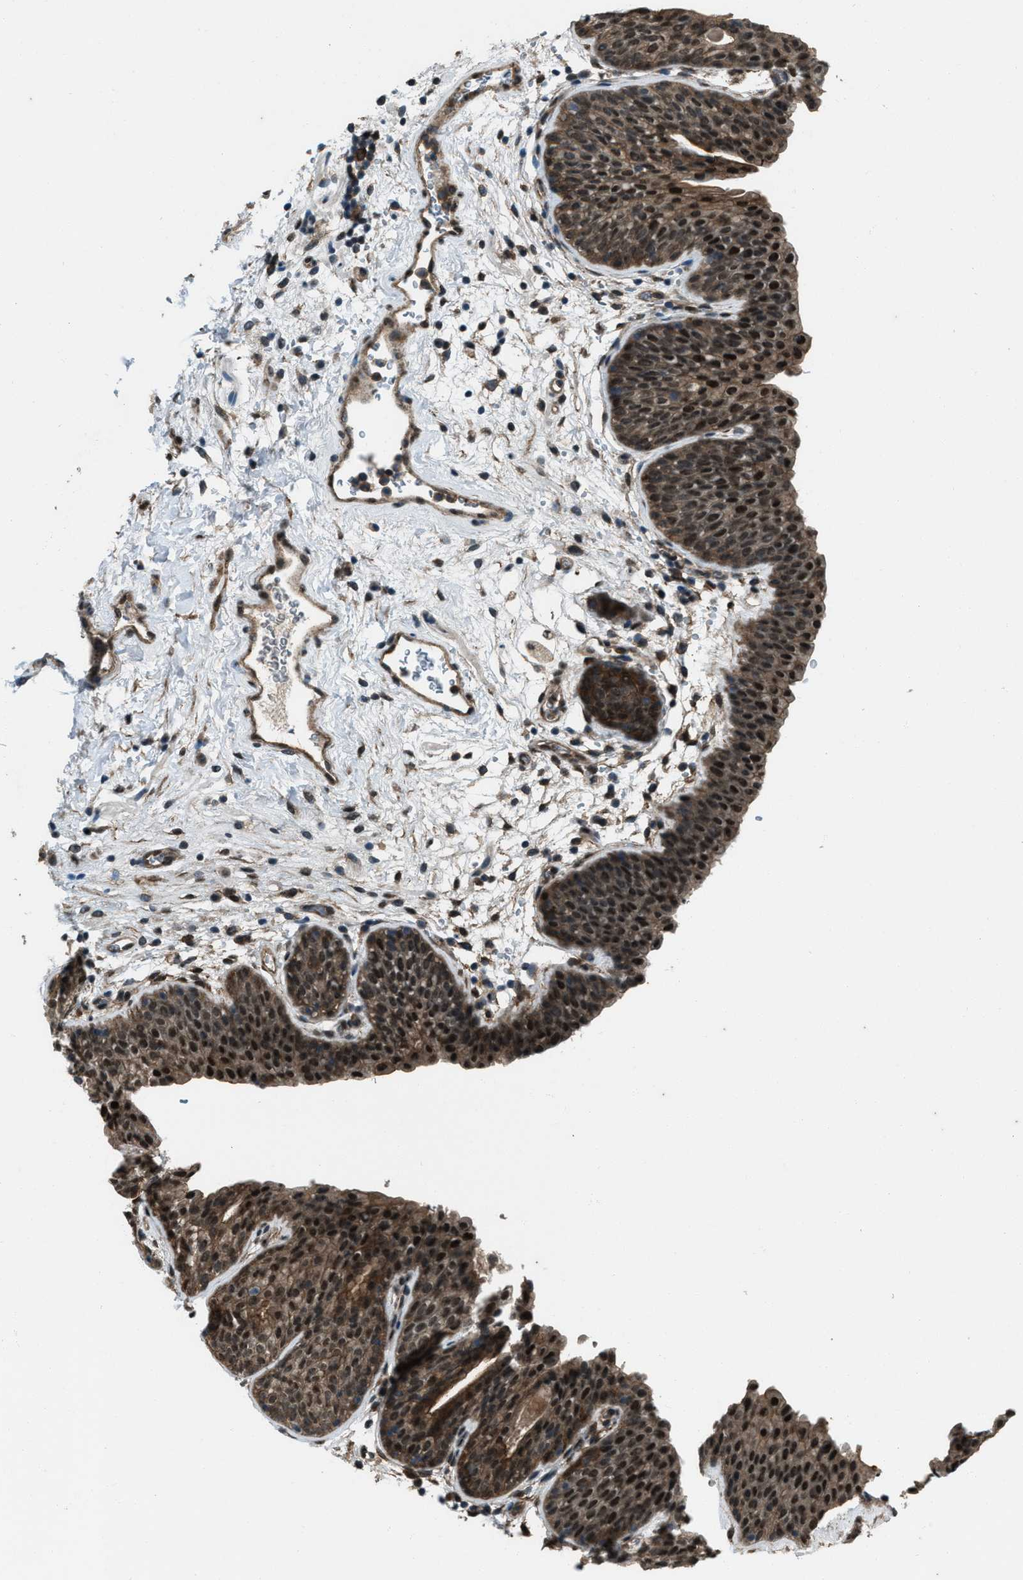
{"staining": {"intensity": "moderate", "quantity": "25%-75%", "location": "cytoplasmic/membranous,nuclear"}, "tissue": "urinary bladder", "cell_type": "Urothelial cells", "image_type": "normal", "snomed": [{"axis": "morphology", "description": "Normal tissue, NOS"}, {"axis": "topography", "description": "Urinary bladder"}], "caption": "Approximately 25%-75% of urothelial cells in normal human urinary bladder exhibit moderate cytoplasmic/membranous,nuclear protein expression as visualized by brown immunohistochemical staining.", "gene": "SVIL", "patient": {"sex": "male", "age": 37}}